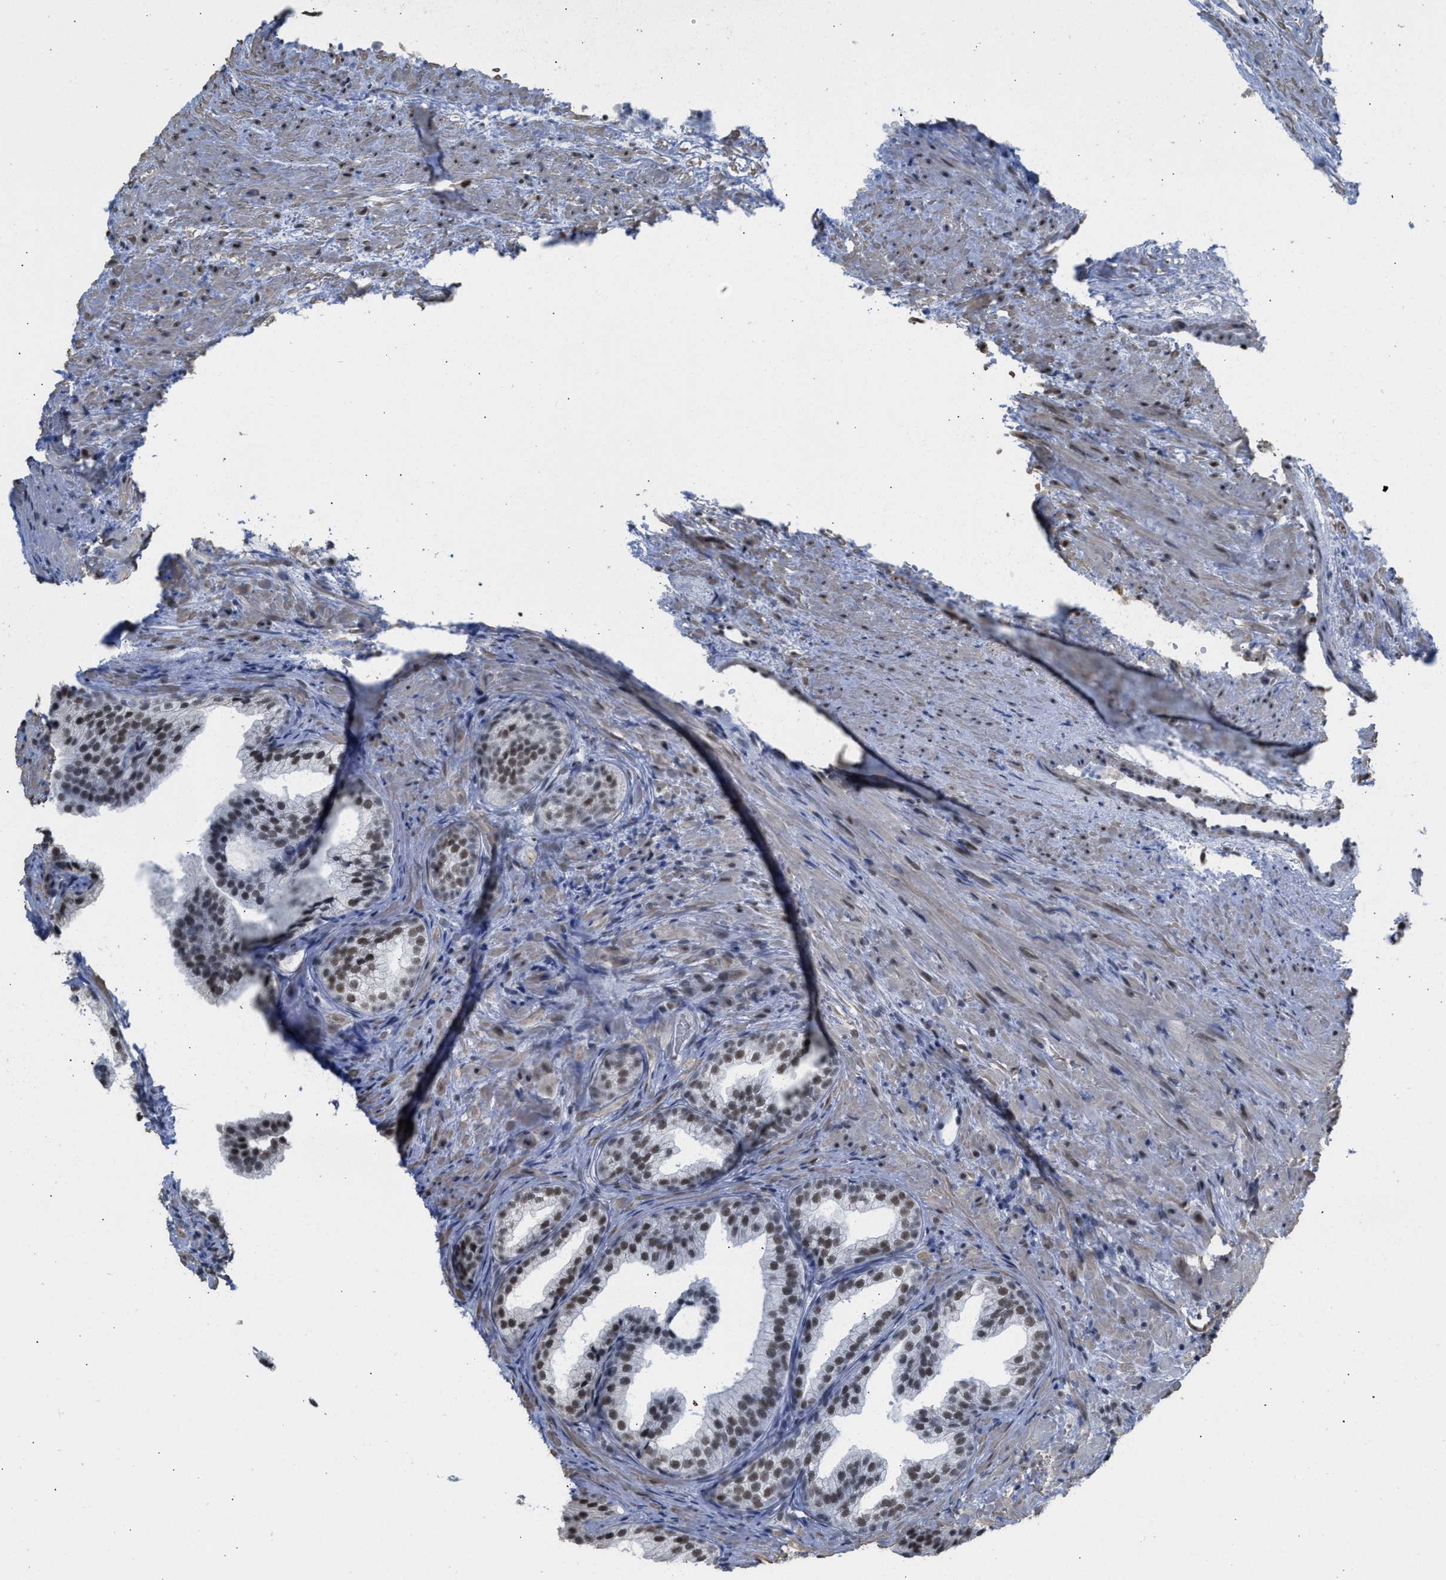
{"staining": {"intensity": "moderate", "quantity": ">75%", "location": "nuclear"}, "tissue": "prostate", "cell_type": "Glandular cells", "image_type": "normal", "snomed": [{"axis": "morphology", "description": "Normal tissue, NOS"}, {"axis": "topography", "description": "Prostate"}], "caption": "IHC image of unremarkable human prostate stained for a protein (brown), which demonstrates medium levels of moderate nuclear expression in about >75% of glandular cells.", "gene": "SCAF4", "patient": {"sex": "male", "age": 76}}